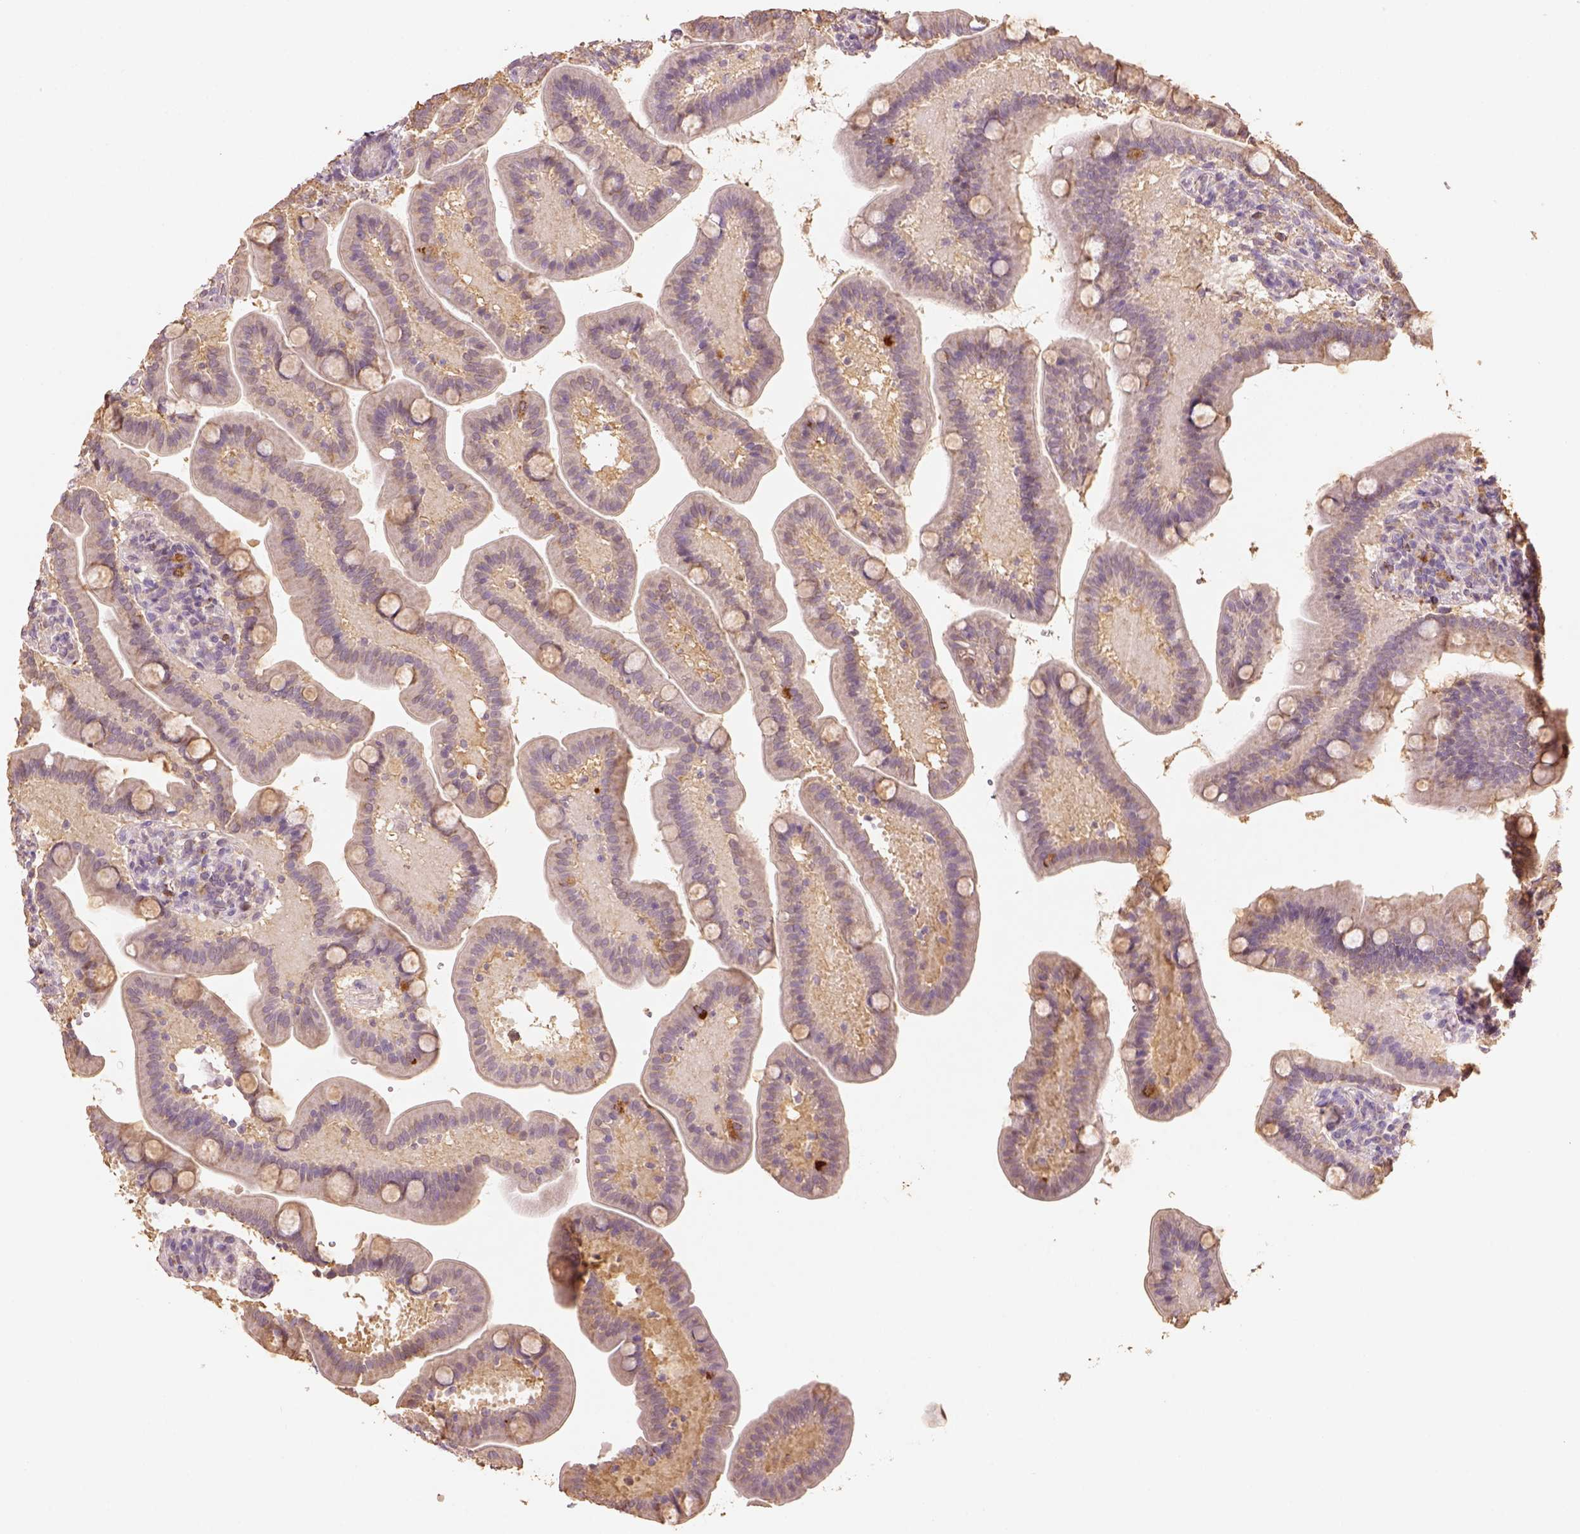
{"staining": {"intensity": "moderate", "quantity": "<25%", "location": "cytoplasmic/membranous"}, "tissue": "small intestine", "cell_type": "Glandular cells", "image_type": "normal", "snomed": [{"axis": "morphology", "description": "Normal tissue, NOS"}, {"axis": "topography", "description": "Small intestine"}], "caption": "Small intestine was stained to show a protein in brown. There is low levels of moderate cytoplasmic/membranous expression in about <25% of glandular cells. The staining is performed using DAB brown chromogen to label protein expression. The nuclei are counter-stained blue using hematoxylin.", "gene": "AP2B1", "patient": {"sex": "male", "age": 66}}